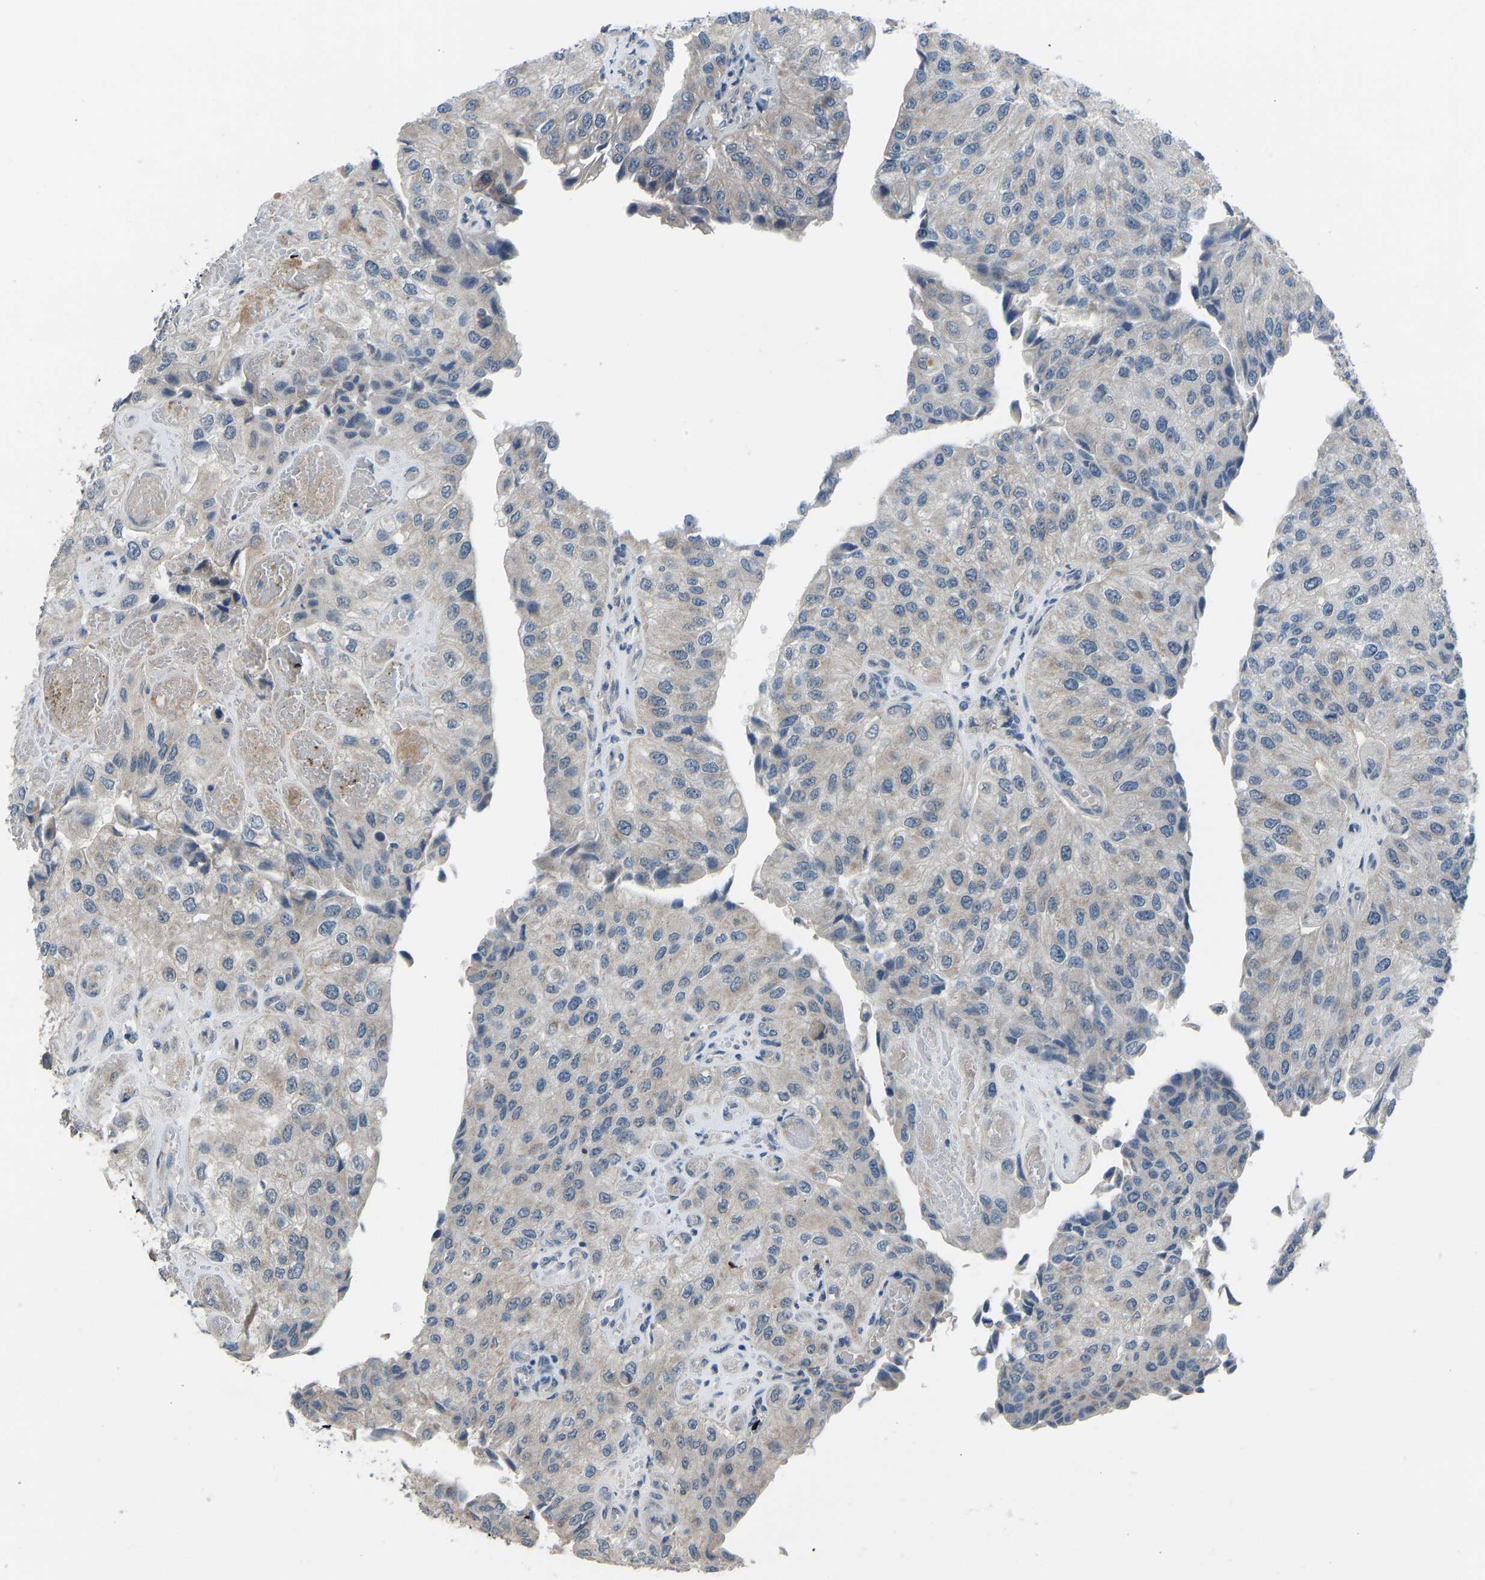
{"staining": {"intensity": "negative", "quantity": "none", "location": "none"}, "tissue": "urothelial cancer", "cell_type": "Tumor cells", "image_type": "cancer", "snomed": [{"axis": "morphology", "description": "Urothelial carcinoma, High grade"}, {"axis": "topography", "description": "Kidney"}, {"axis": "topography", "description": "Urinary bladder"}], "caption": "Human urothelial cancer stained for a protein using immunohistochemistry demonstrates no expression in tumor cells.", "gene": "CDK2AP1", "patient": {"sex": "male", "age": 77}}